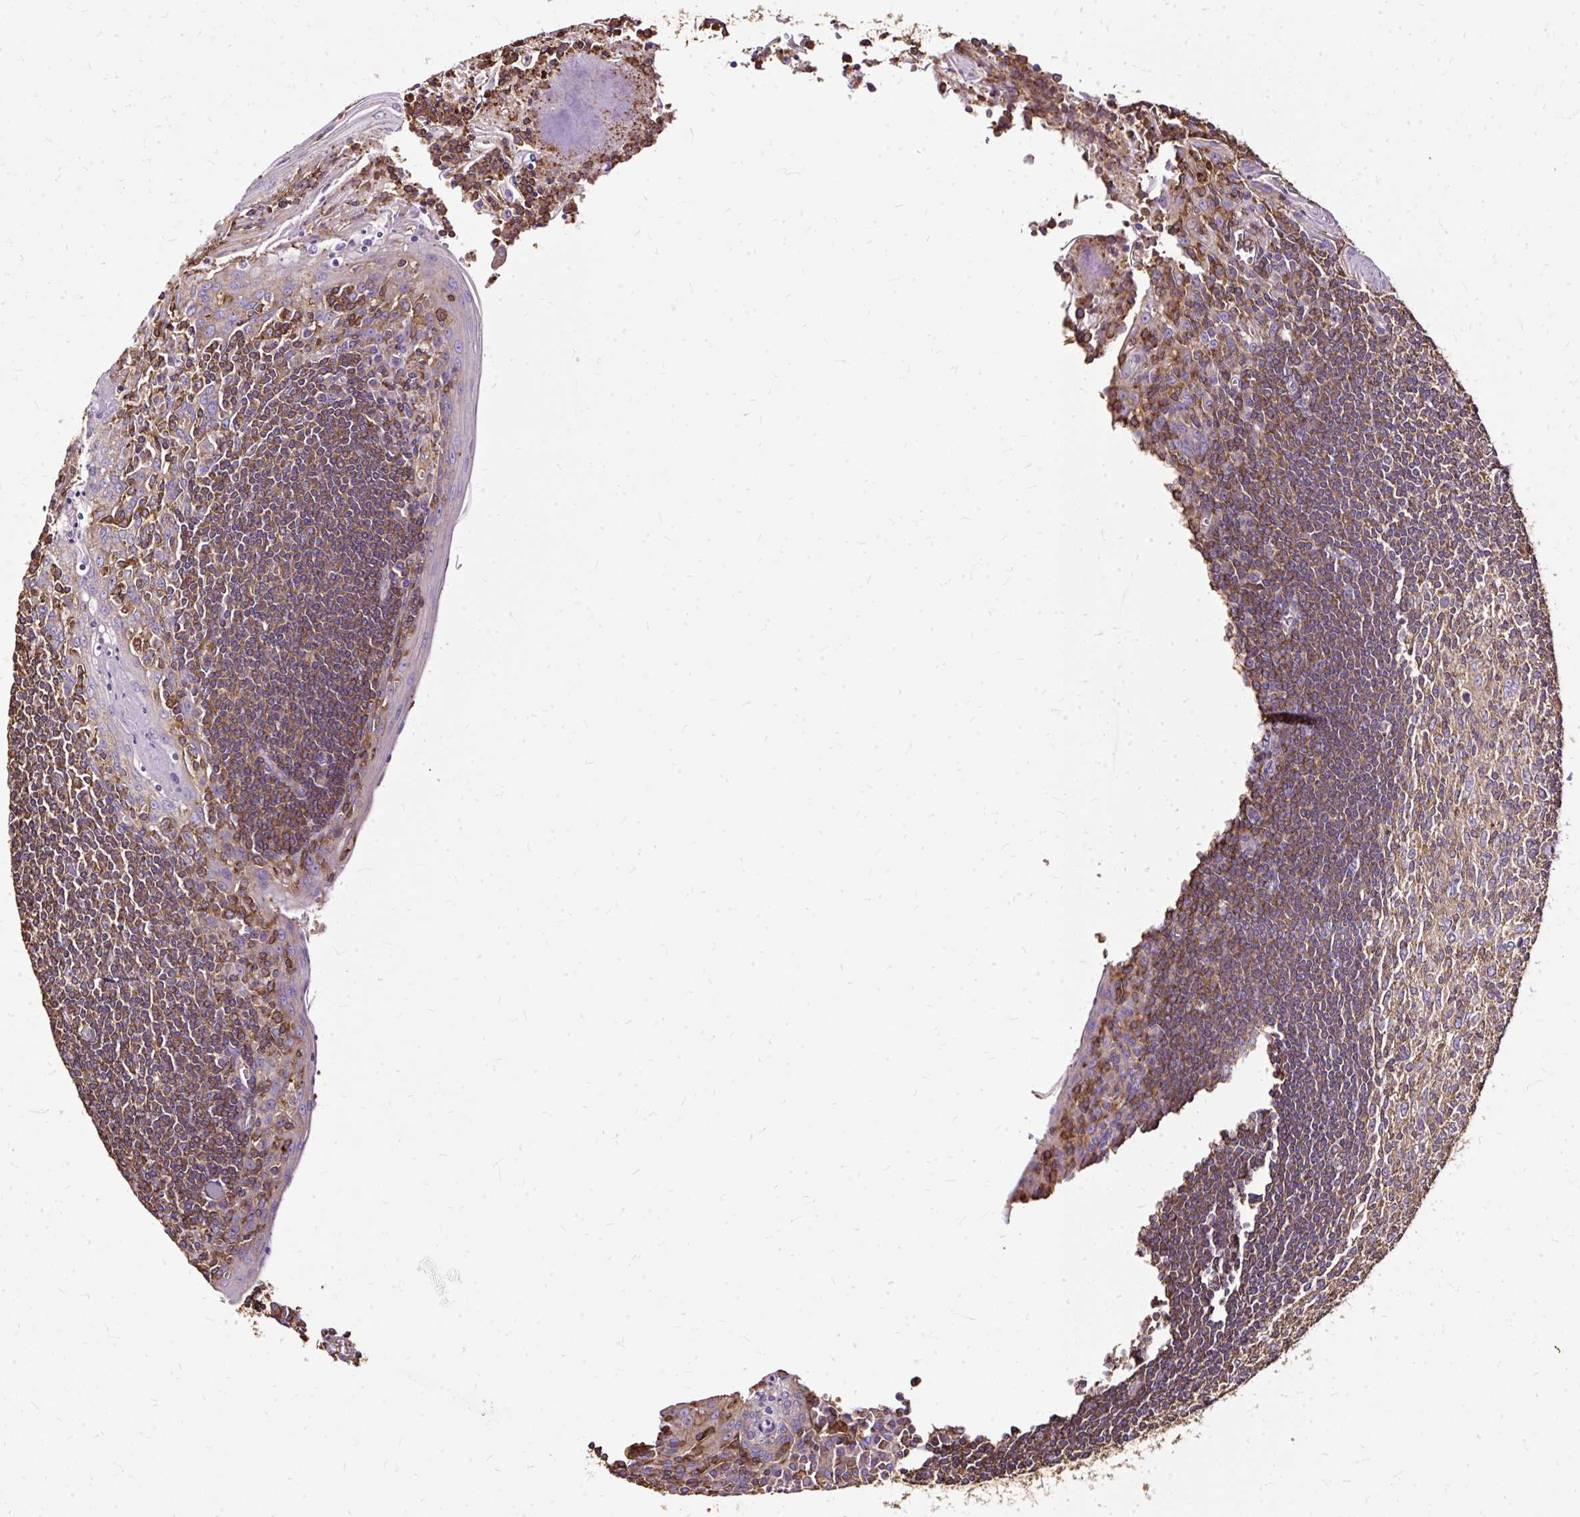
{"staining": {"intensity": "moderate", "quantity": ">75%", "location": "cytoplasmic/membranous"}, "tissue": "tonsil", "cell_type": "Germinal center cells", "image_type": "normal", "snomed": [{"axis": "morphology", "description": "Normal tissue, NOS"}, {"axis": "topography", "description": "Tonsil"}], "caption": "Normal tonsil reveals moderate cytoplasmic/membranous staining in approximately >75% of germinal center cells, visualized by immunohistochemistry.", "gene": "KLHL11", "patient": {"sex": "male", "age": 27}}